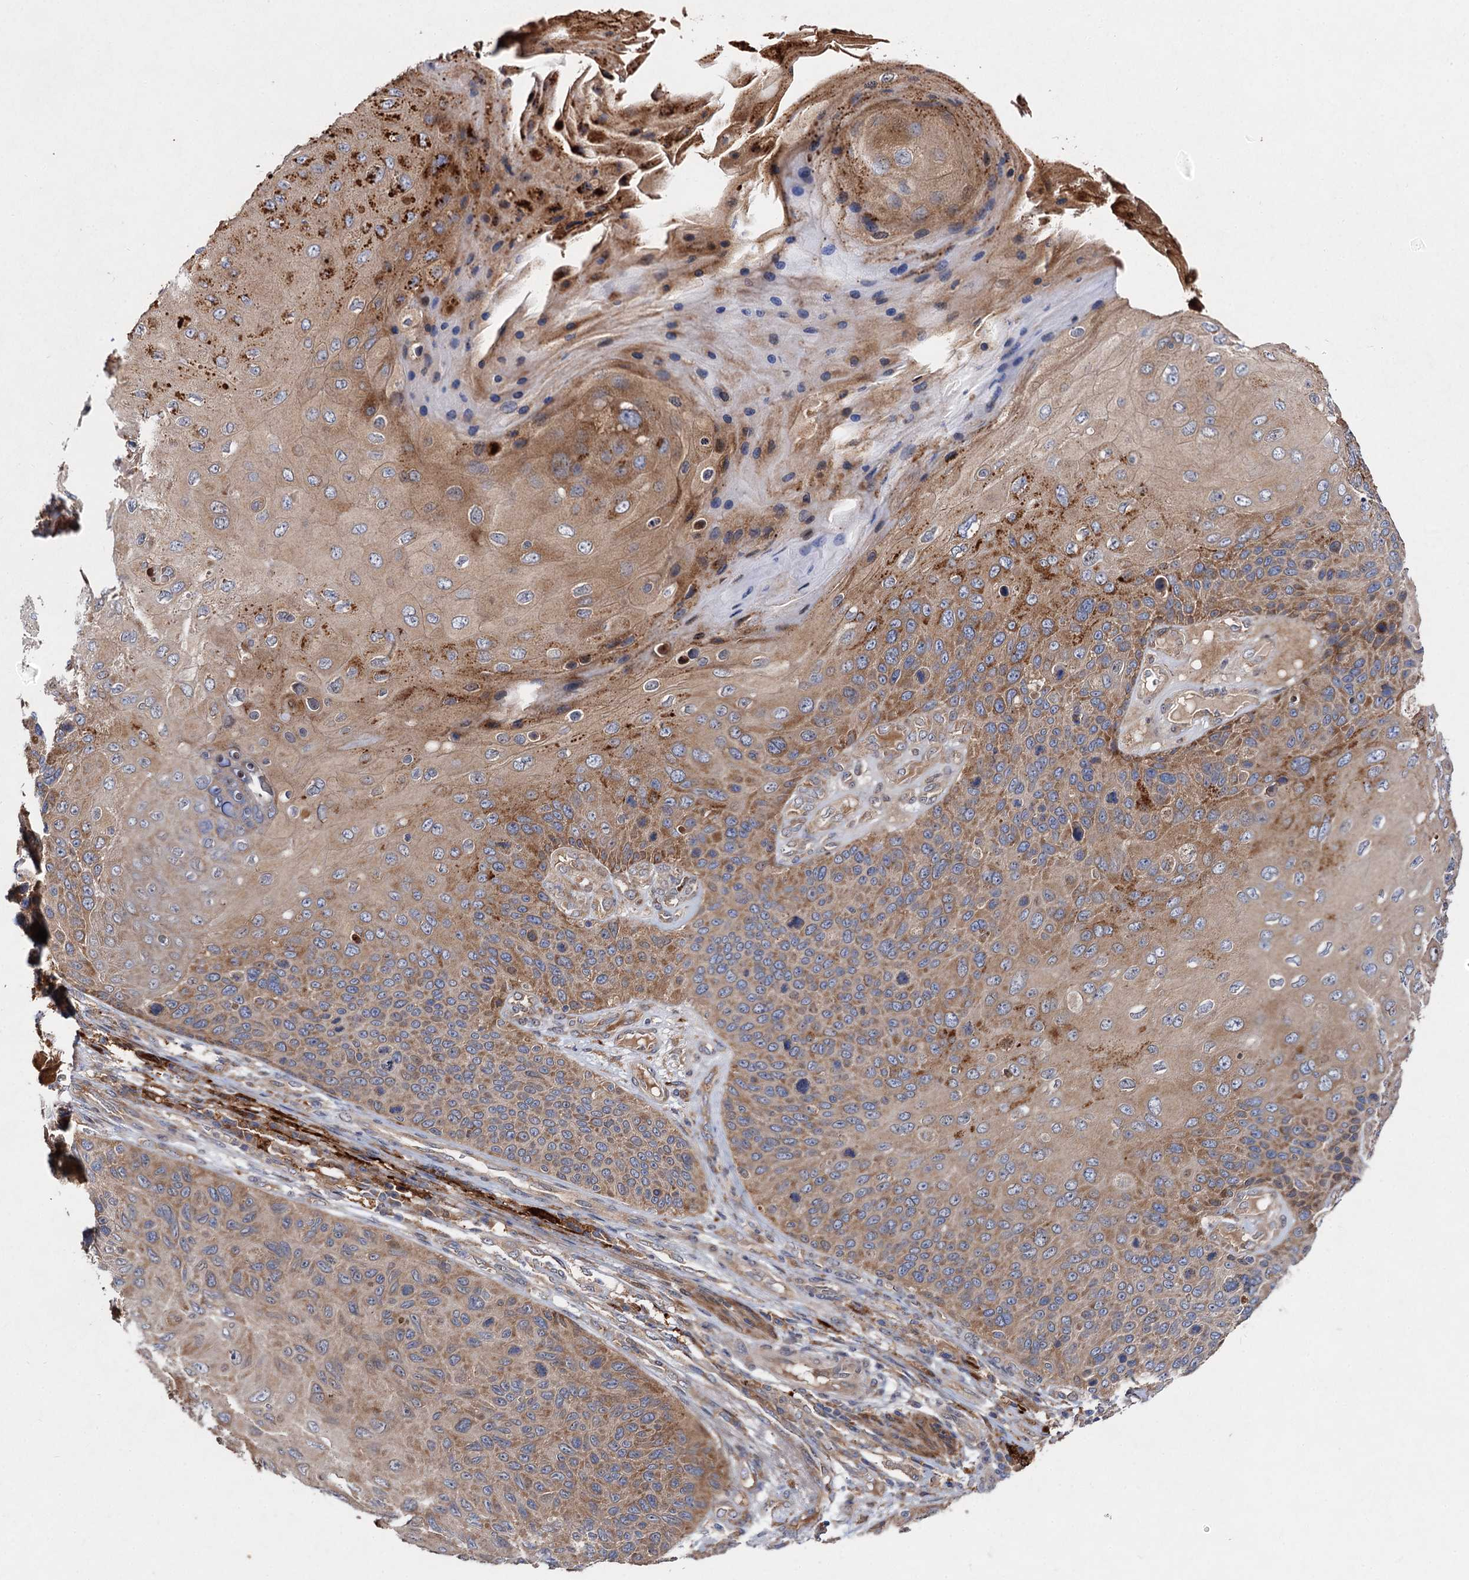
{"staining": {"intensity": "moderate", "quantity": ">75%", "location": "cytoplasmic/membranous"}, "tissue": "skin cancer", "cell_type": "Tumor cells", "image_type": "cancer", "snomed": [{"axis": "morphology", "description": "Squamous cell carcinoma, NOS"}, {"axis": "topography", "description": "Skin"}], "caption": "Immunohistochemical staining of squamous cell carcinoma (skin) reveals medium levels of moderate cytoplasmic/membranous staining in about >75% of tumor cells.", "gene": "NAA25", "patient": {"sex": "female", "age": 88}}